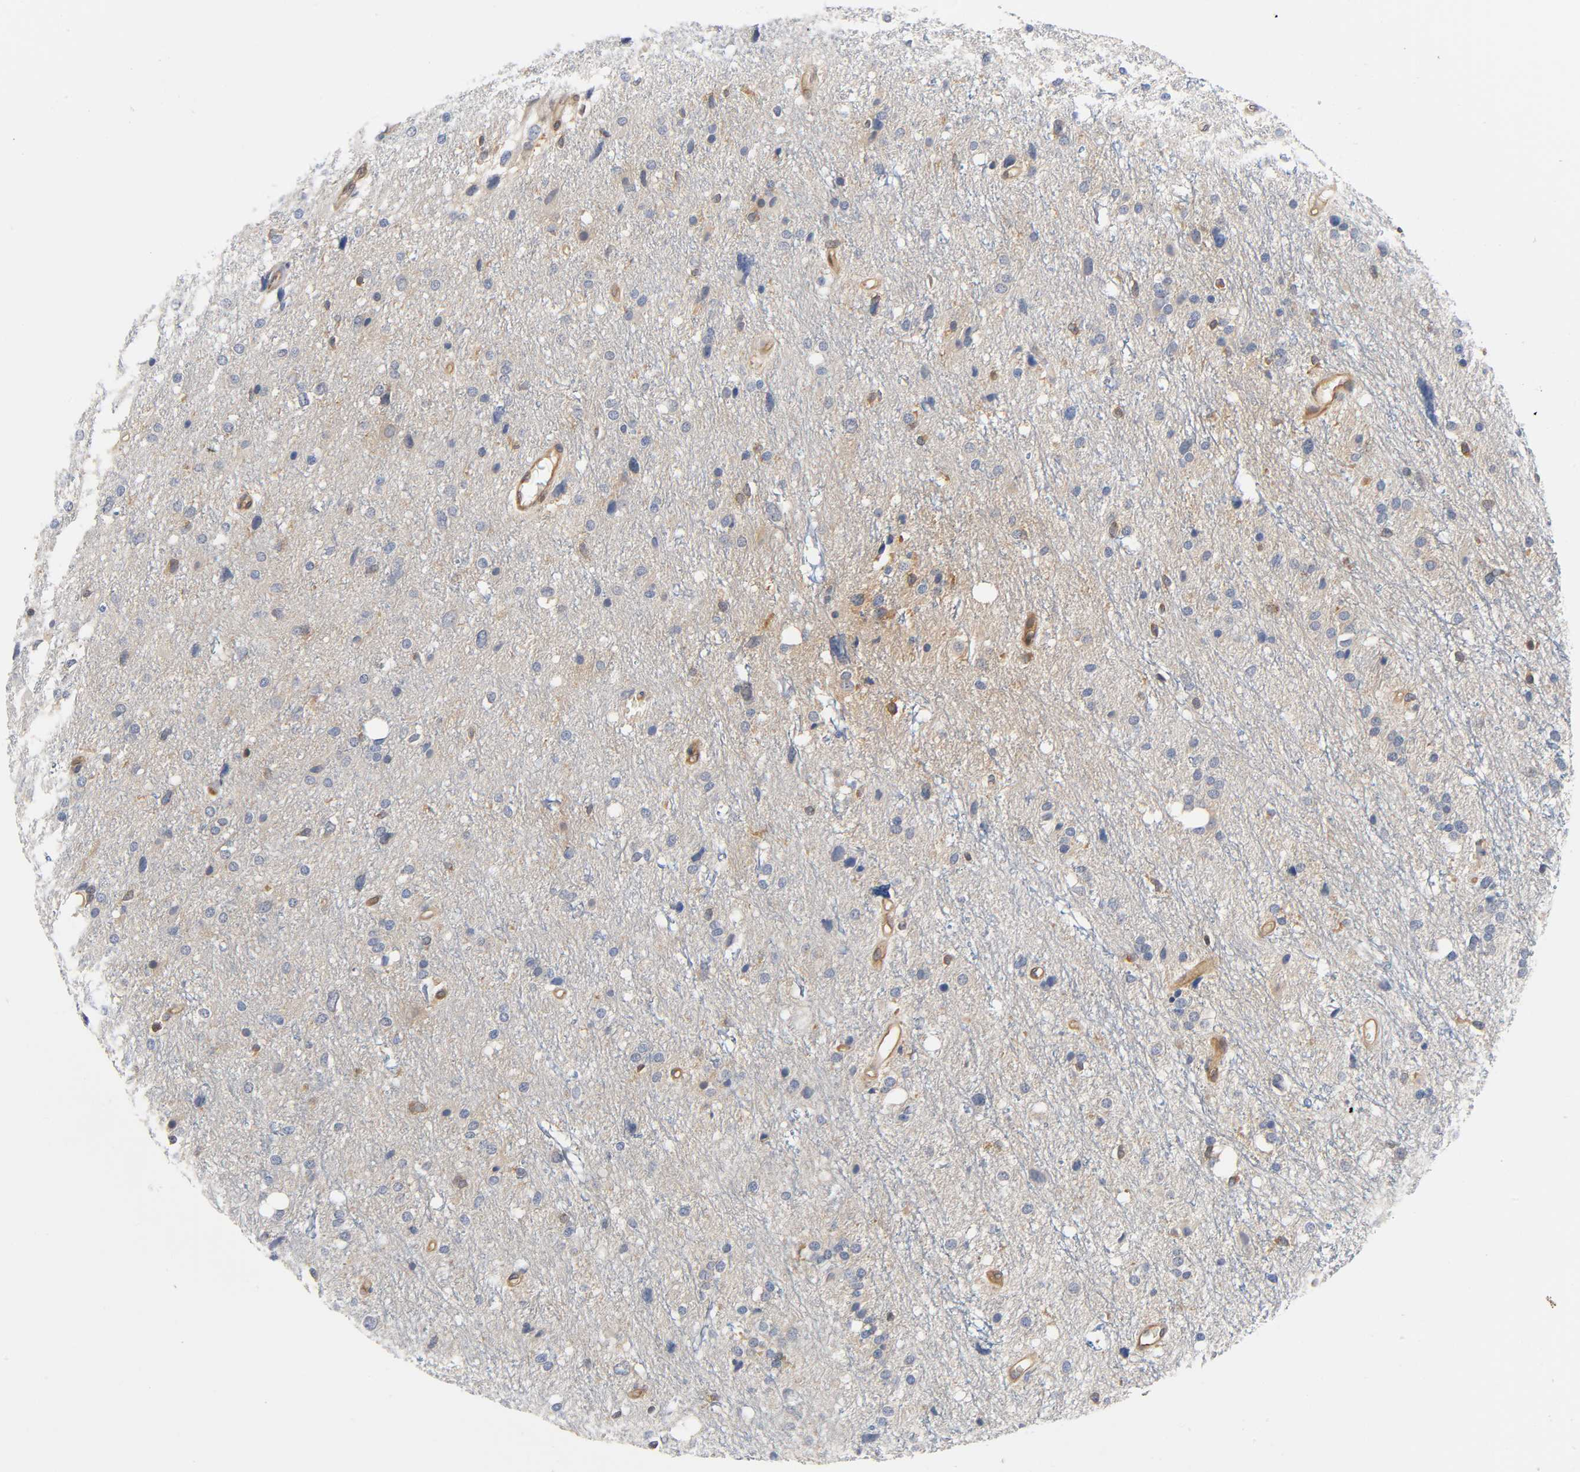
{"staining": {"intensity": "weak", "quantity": "25%-75%", "location": "cytoplasmic/membranous"}, "tissue": "glioma", "cell_type": "Tumor cells", "image_type": "cancer", "snomed": [{"axis": "morphology", "description": "Glioma, malignant, High grade"}, {"axis": "topography", "description": "Brain"}], "caption": "Immunohistochemistry (IHC) (DAB (3,3'-diaminobenzidine)) staining of glioma exhibits weak cytoplasmic/membranous protein positivity in about 25%-75% of tumor cells.", "gene": "PRKAB1", "patient": {"sex": "female", "age": 59}}